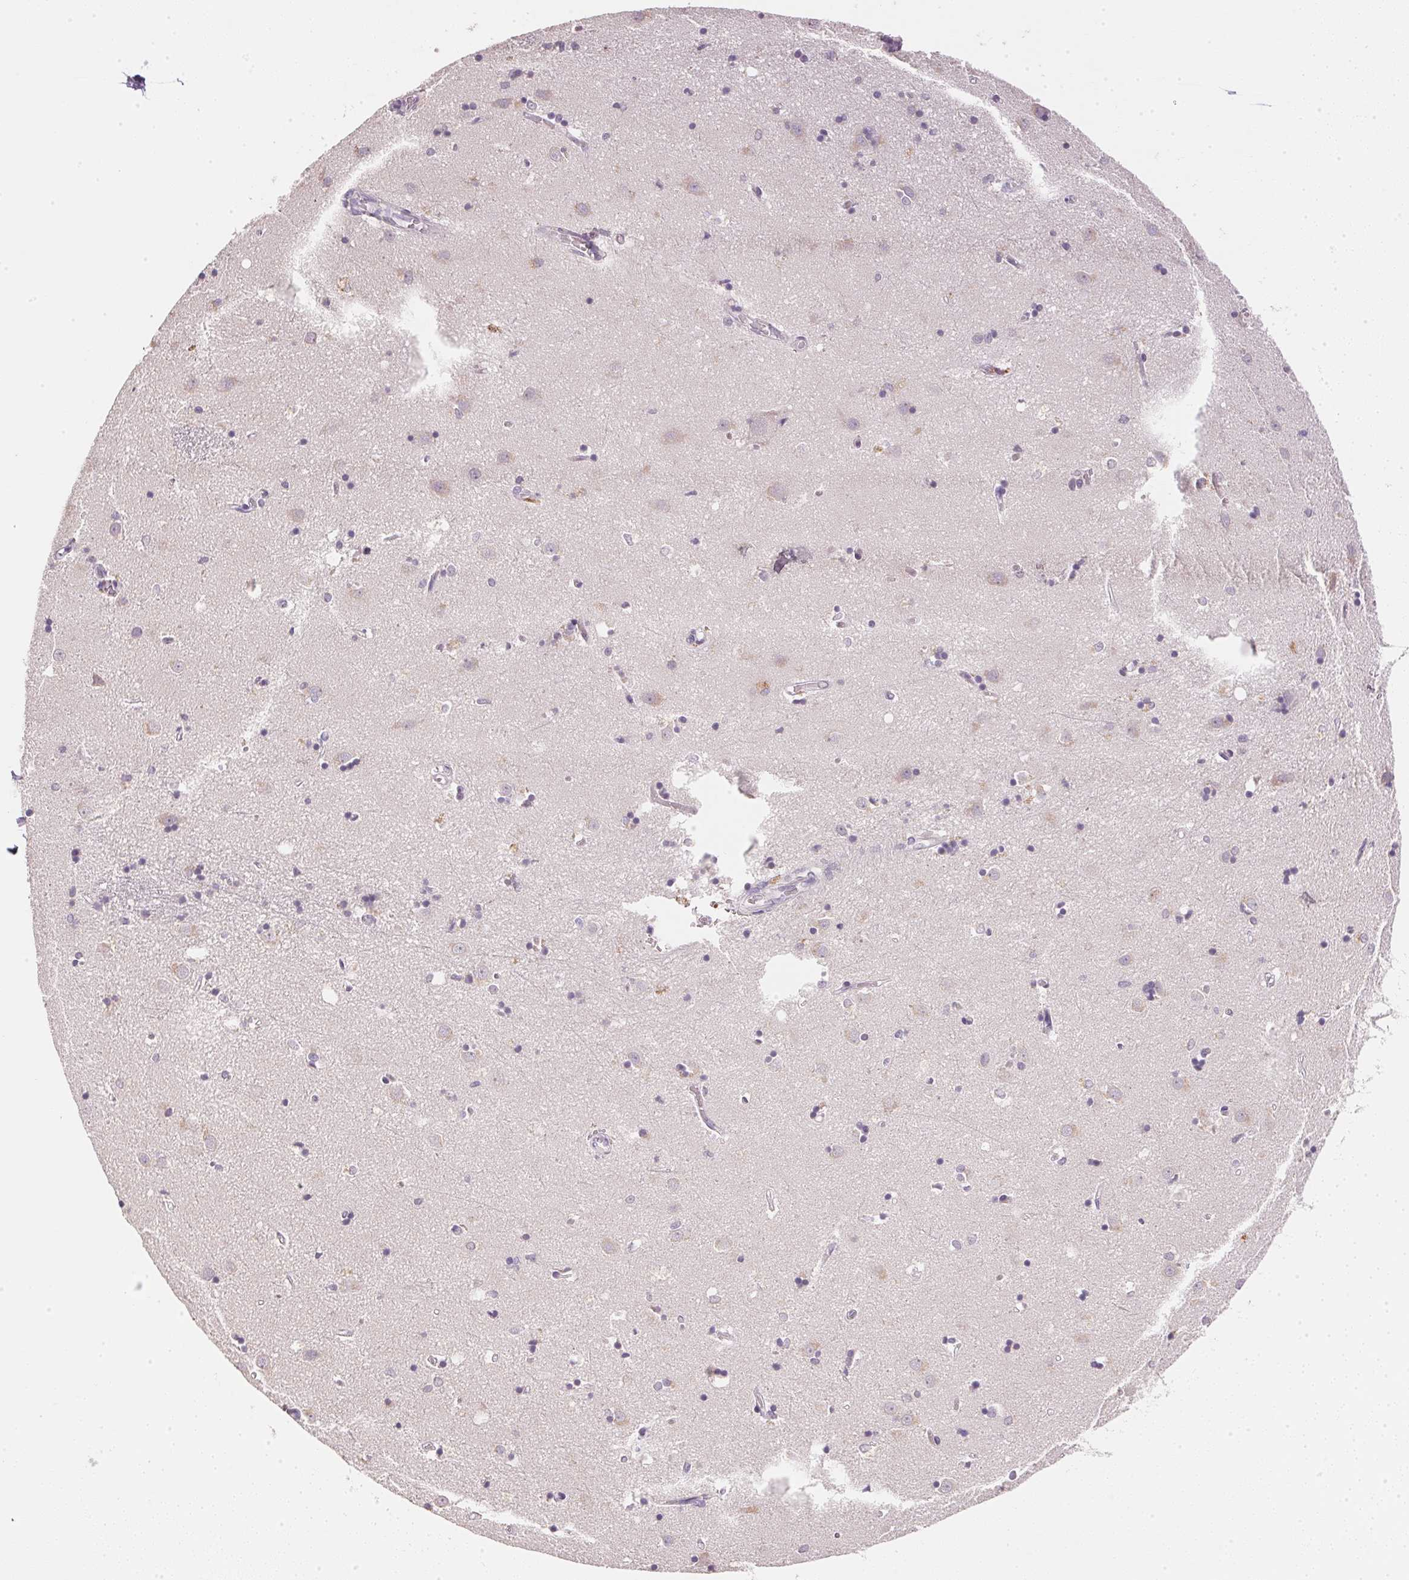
{"staining": {"intensity": "negative", "quantity": "none", "location": "none"}, "tissue": "caudate", "cell_type": "Glial cells", "image_type": "normal", "snomed": [{"axis": "morphology", "description": "Normal tissue, NOS"}, {"axis": "topography", "description": "Lateral ventricle wall"}], "caption": "This is an IHC photomicrograph of benign human caudate. There is no staining in glial cells.", "gene": "DHCR24", "patient": {"sex": "male", "age": 54}}